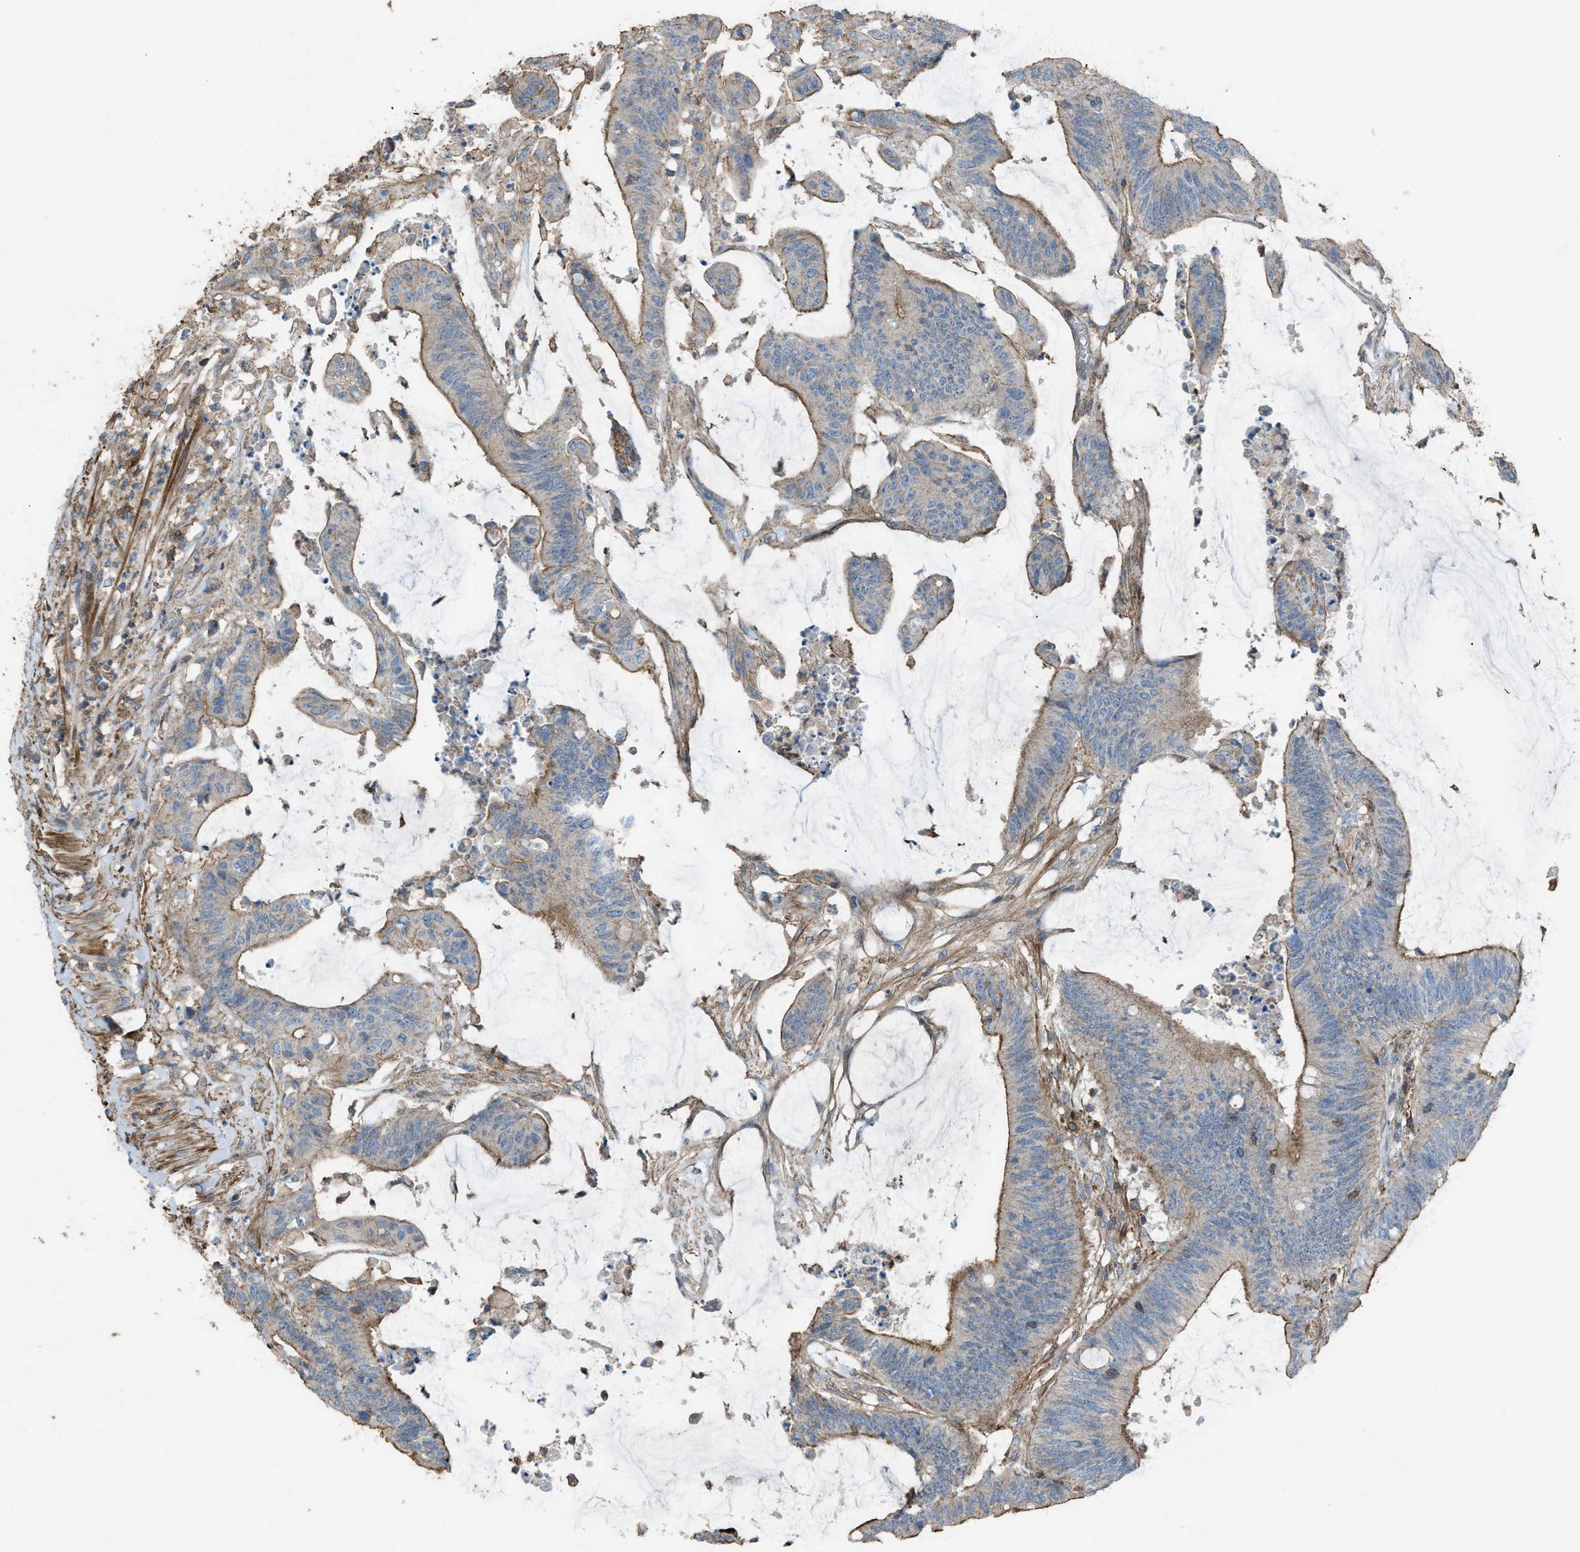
{"staining": {"intensity": "moderate", "quantity": ">75%", "location": "cytoplasmic/membranous"}, "tissue": "colorectal cancer", "cell_type": "Tumor cells", "image_type": "cancer", "snomed": [{"axis": "morphology", "description": "Adenocarcinoma, NOS"}, {"axis": "topography", "description": "Rectum"}], "caption": "Tumor cells exhibit medium levels of moderate cytoplasmic/membranous expression in approximately >75% of cells in adenocarcinoma (colorectal).", "gene": "NCK2", "patient": {"sex": "female", "age": 66}}